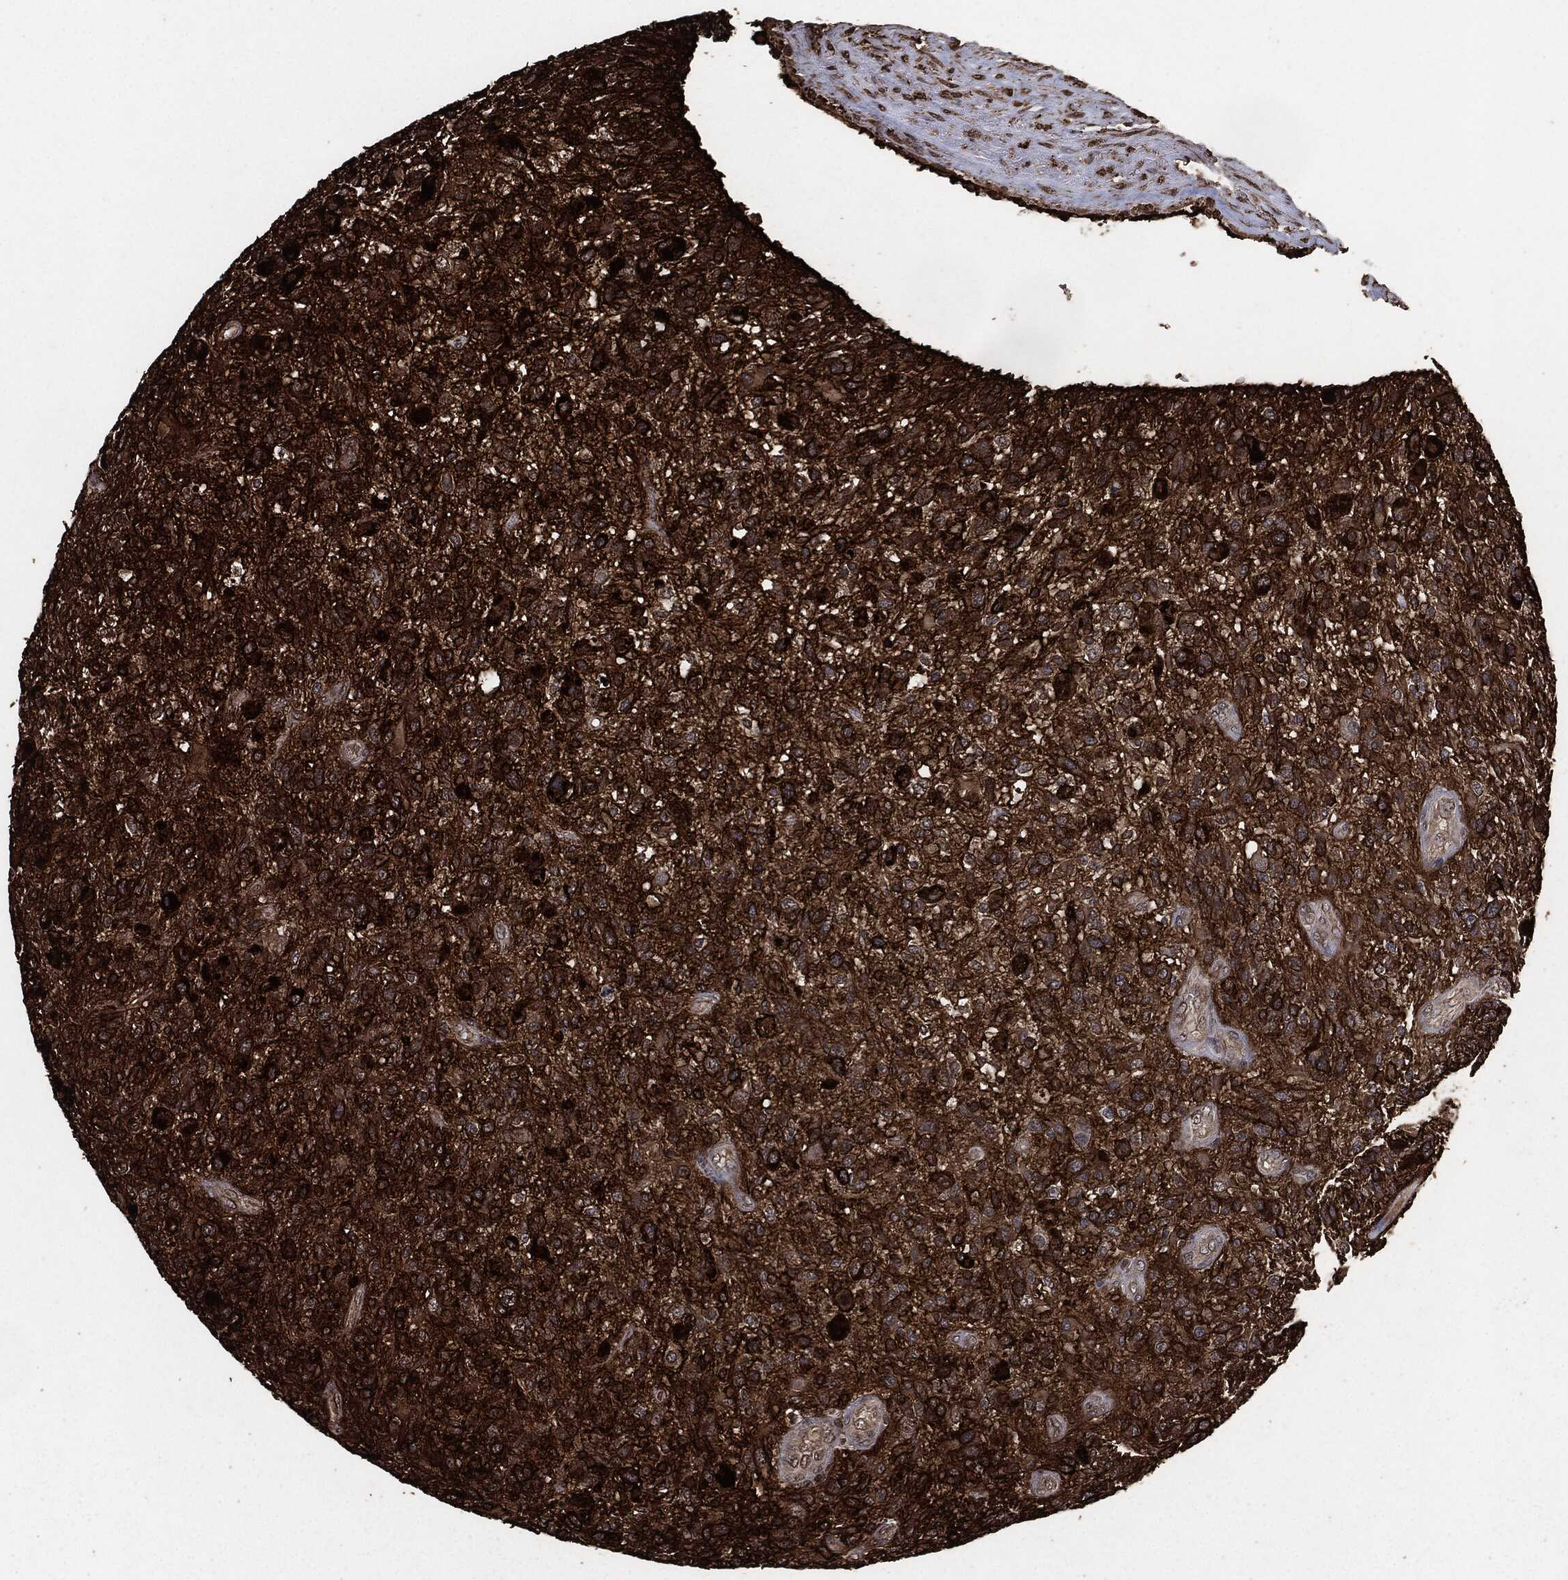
{"staining": {"intensity": "strong", "quantity": "25%-75%", "location": "cytoplasmic/membranous"}, "tissue": "glioma", "cell_type": "Tumor cells", "image_type": "cancer", "snomed": [{"axis": "morphology", "description": "Glioma, malignant, High grade"}, {"axis": "topography", "description": "Brain"}], "caption": "Human malignant glioma (high-grade) stained with a brown dye displays strong cytoplasmic/membranous positive expression in approximately 25%-75% of tumor cells.", "gene": "EGFR", "patient": {"sex": "male", "age": 47}}